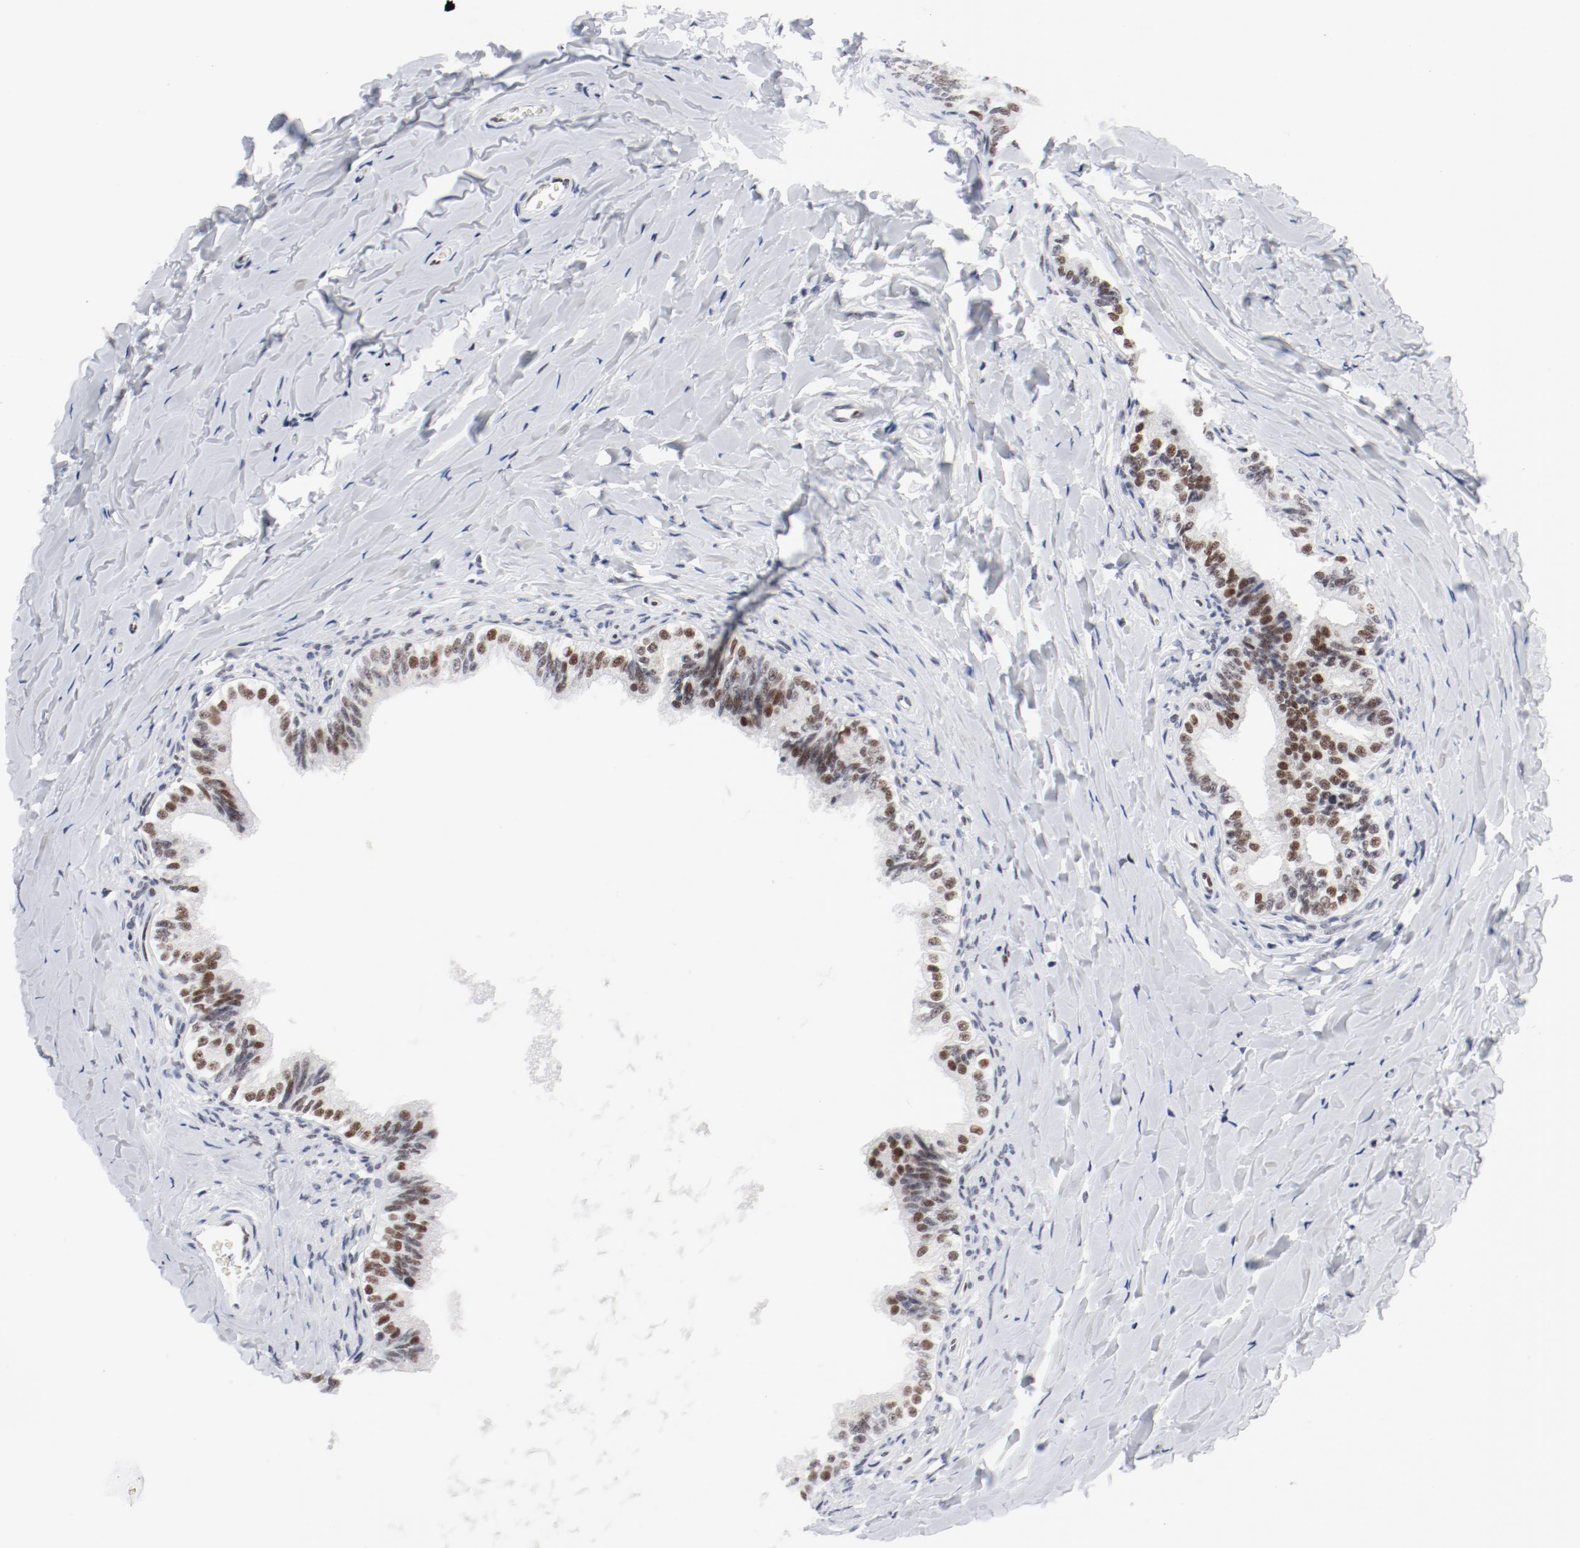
{"staining": {"intensity": "moderate", "quantity": ">75%", "location": "nuclear"}, "tissue": "epididymis", "cell_type": "Glandular cells", "image_type": "normal", "snomed": [{"axis": "morphology", "description": "Normal tissue, NOS"}, {"axis": "topography", "description": "Soft tissue"}, {"axis": "topography", "description": "Epididymis"}], "caption": "Unremarkable epididymis shows moderate nuclear positivity in approximately >75% of glandular cells The protein is shown in brown color, while the nuclei are stained blue..", "gene": "POLD1", "patient": {"sex": "male", "age": 26}}